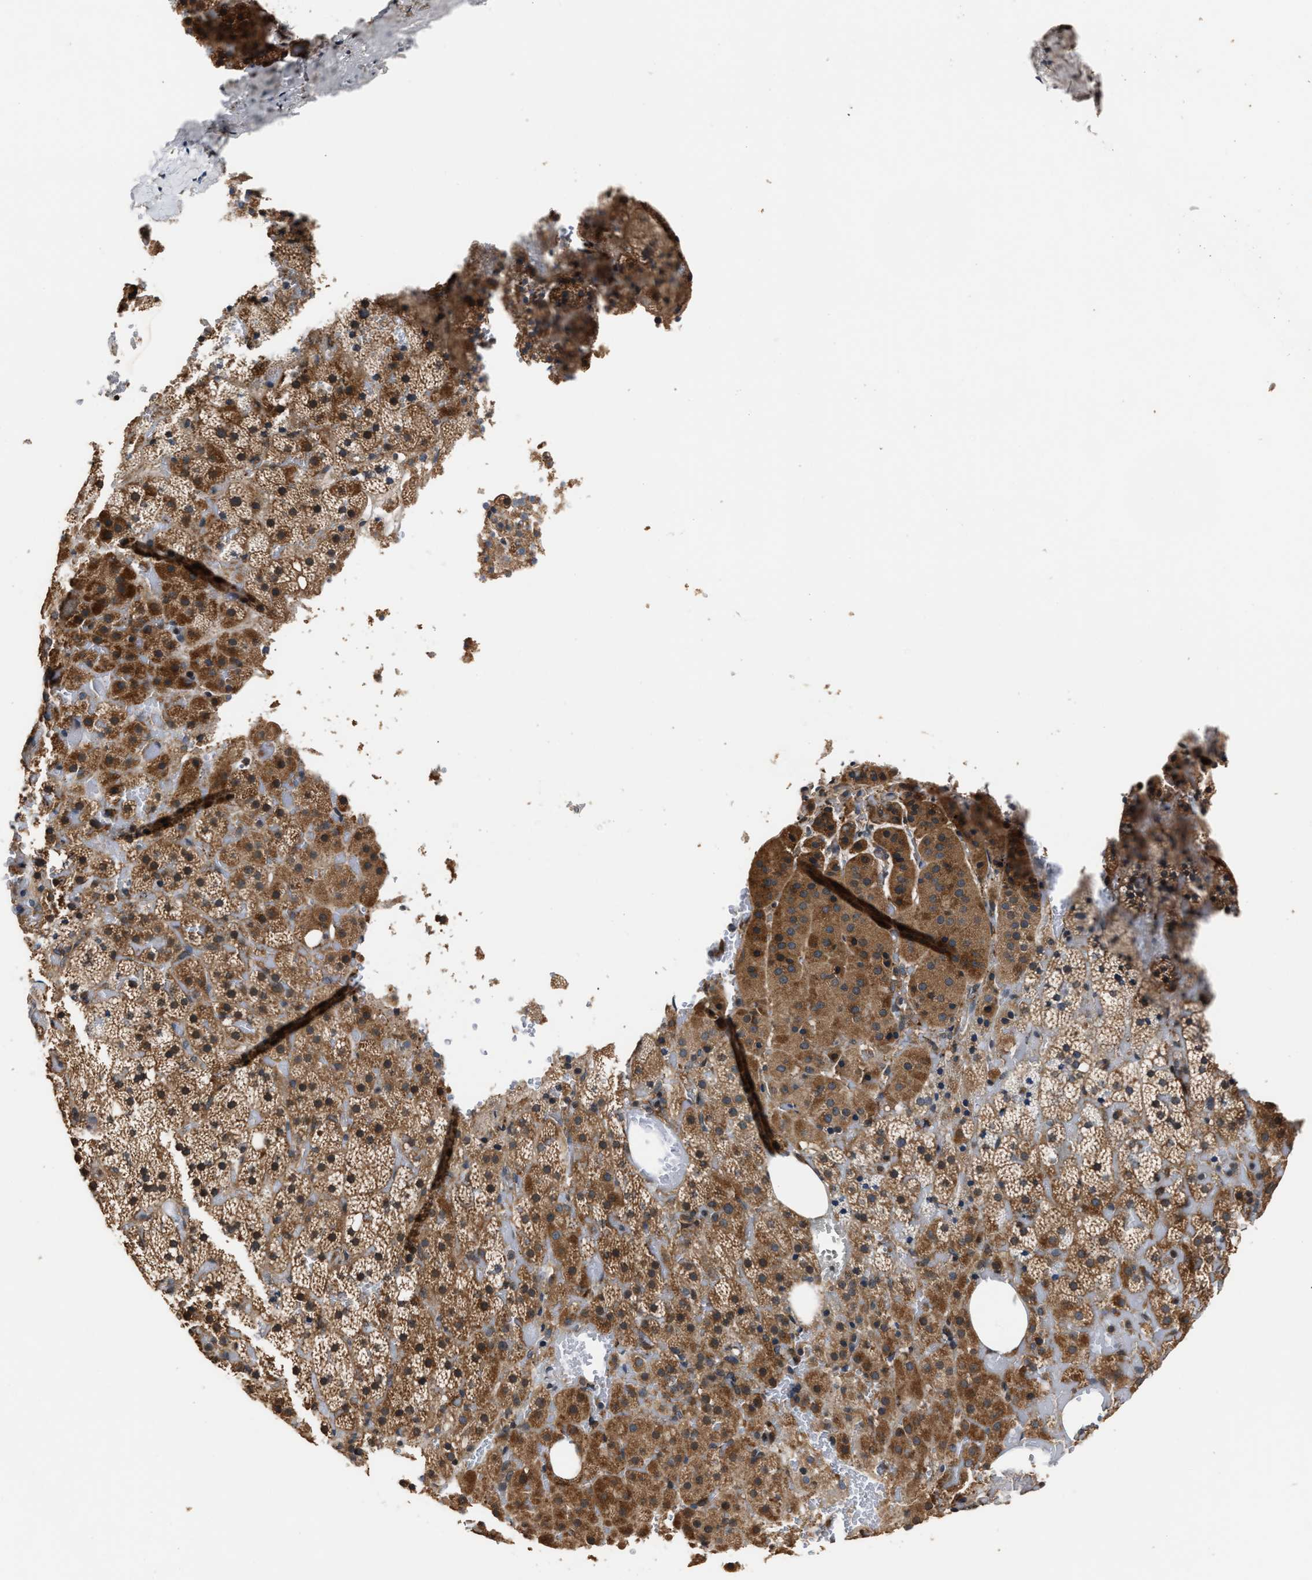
{"staining": {"intensity": "moderate", "quantity": ">75%", "location": "cytoplasmic/membranous"}, "tissue": "adrenal gland", "cell_type": "Glandular cells", "image_type": "normal", "snomed": [{"axis": "morphology", "description": "Normal tissue, NOS"}, {"axis": "topography", "description": "Adrenal gland"}], "caption": "Adrenal gland stained for a protein shows moderate cytoplasmic/membranous positivity in glandular cells.", "gene": "IMPDH2", "patient": {"sex": "female", "age": 59}}